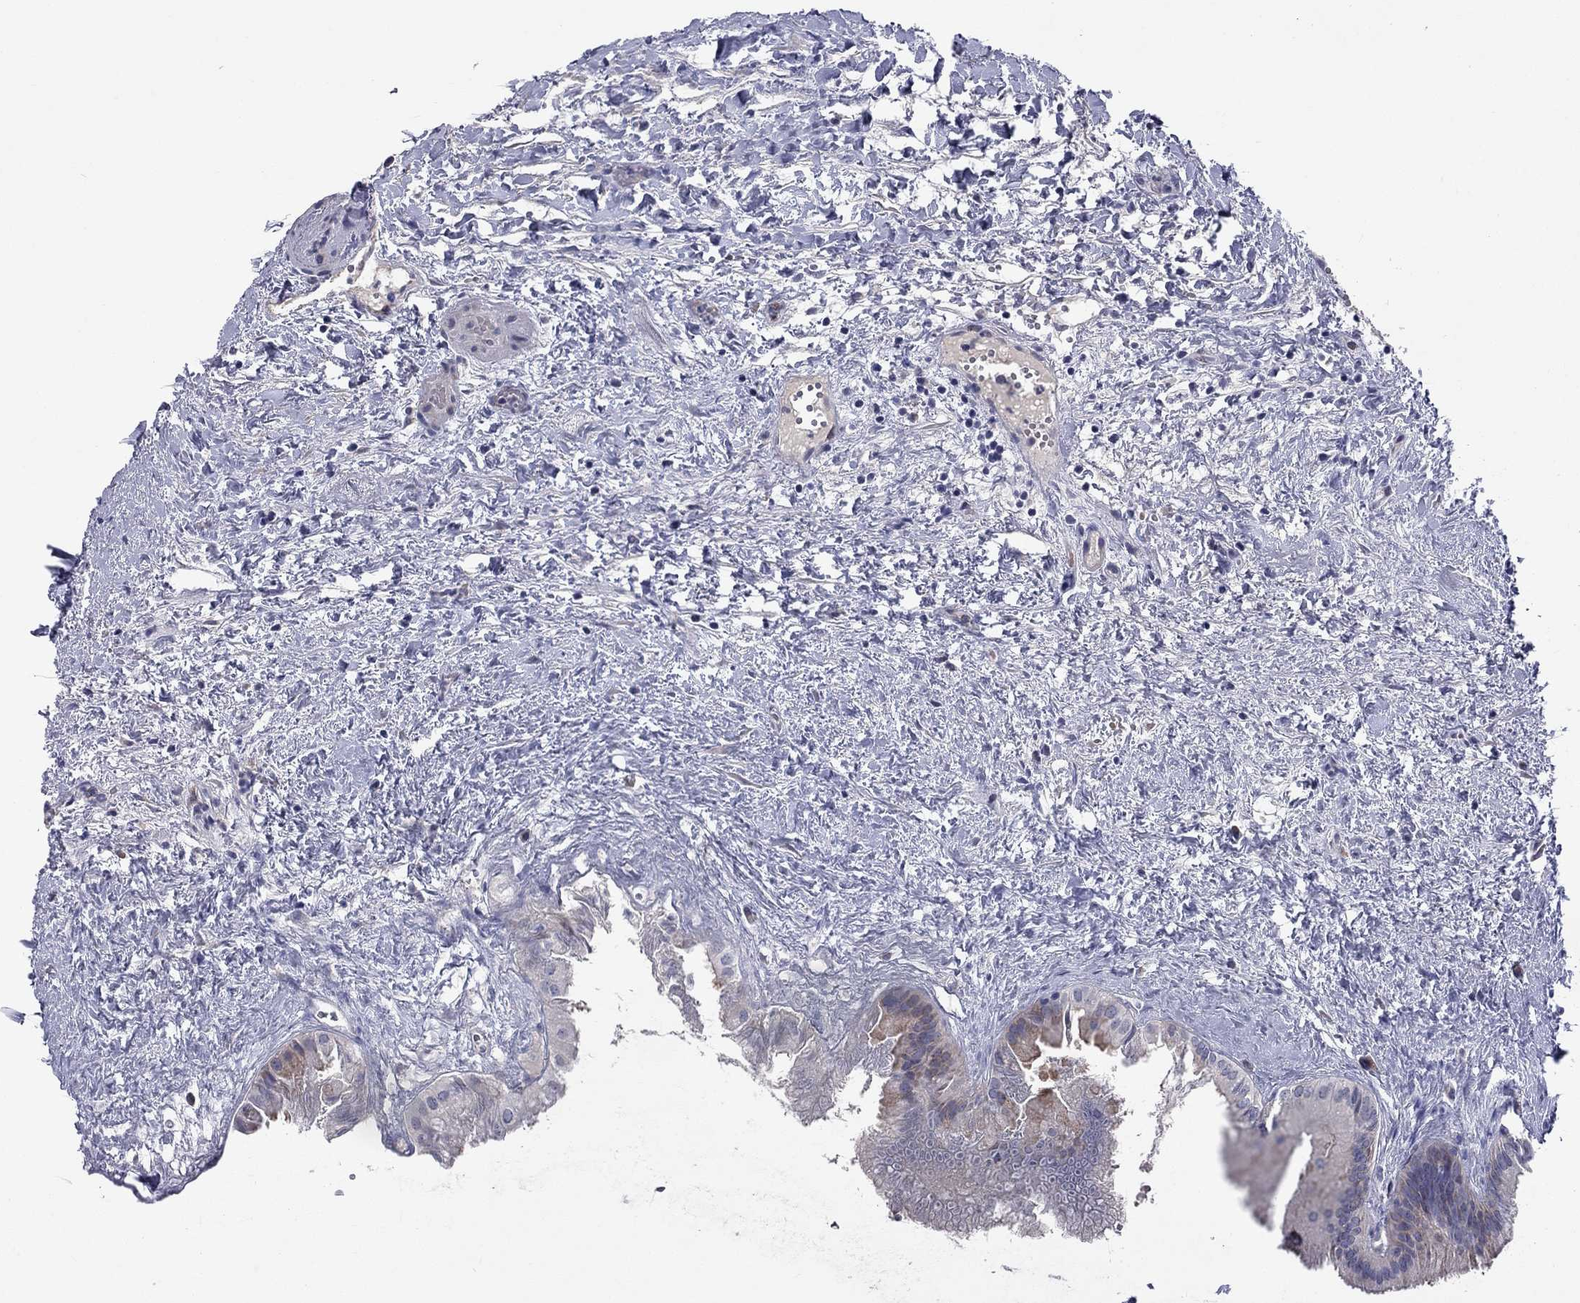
{"staining": {"intensity": "moderate", "quantity": "<25%", "location": "cytoplasmic/membranous"}, "tissue": "gallbladder", "cell_type": "Glandular cells", "image_type": "normal", "snomed": [{"axis": "morphology", "description": "Normal tissue, NOS"}, {"axis": "topography", "description": "Gallbladder"}], "caption": "Unremarkable gallbladder demonstrates moderate cytoplasmic/membranous expression in about <25% of glandular cells, visualized by immunohistochemistry. (IHC, brightfield microscopy, high magnification).", "gene": "UNC119B", "patient": {"sex": "male", "age": 70}}